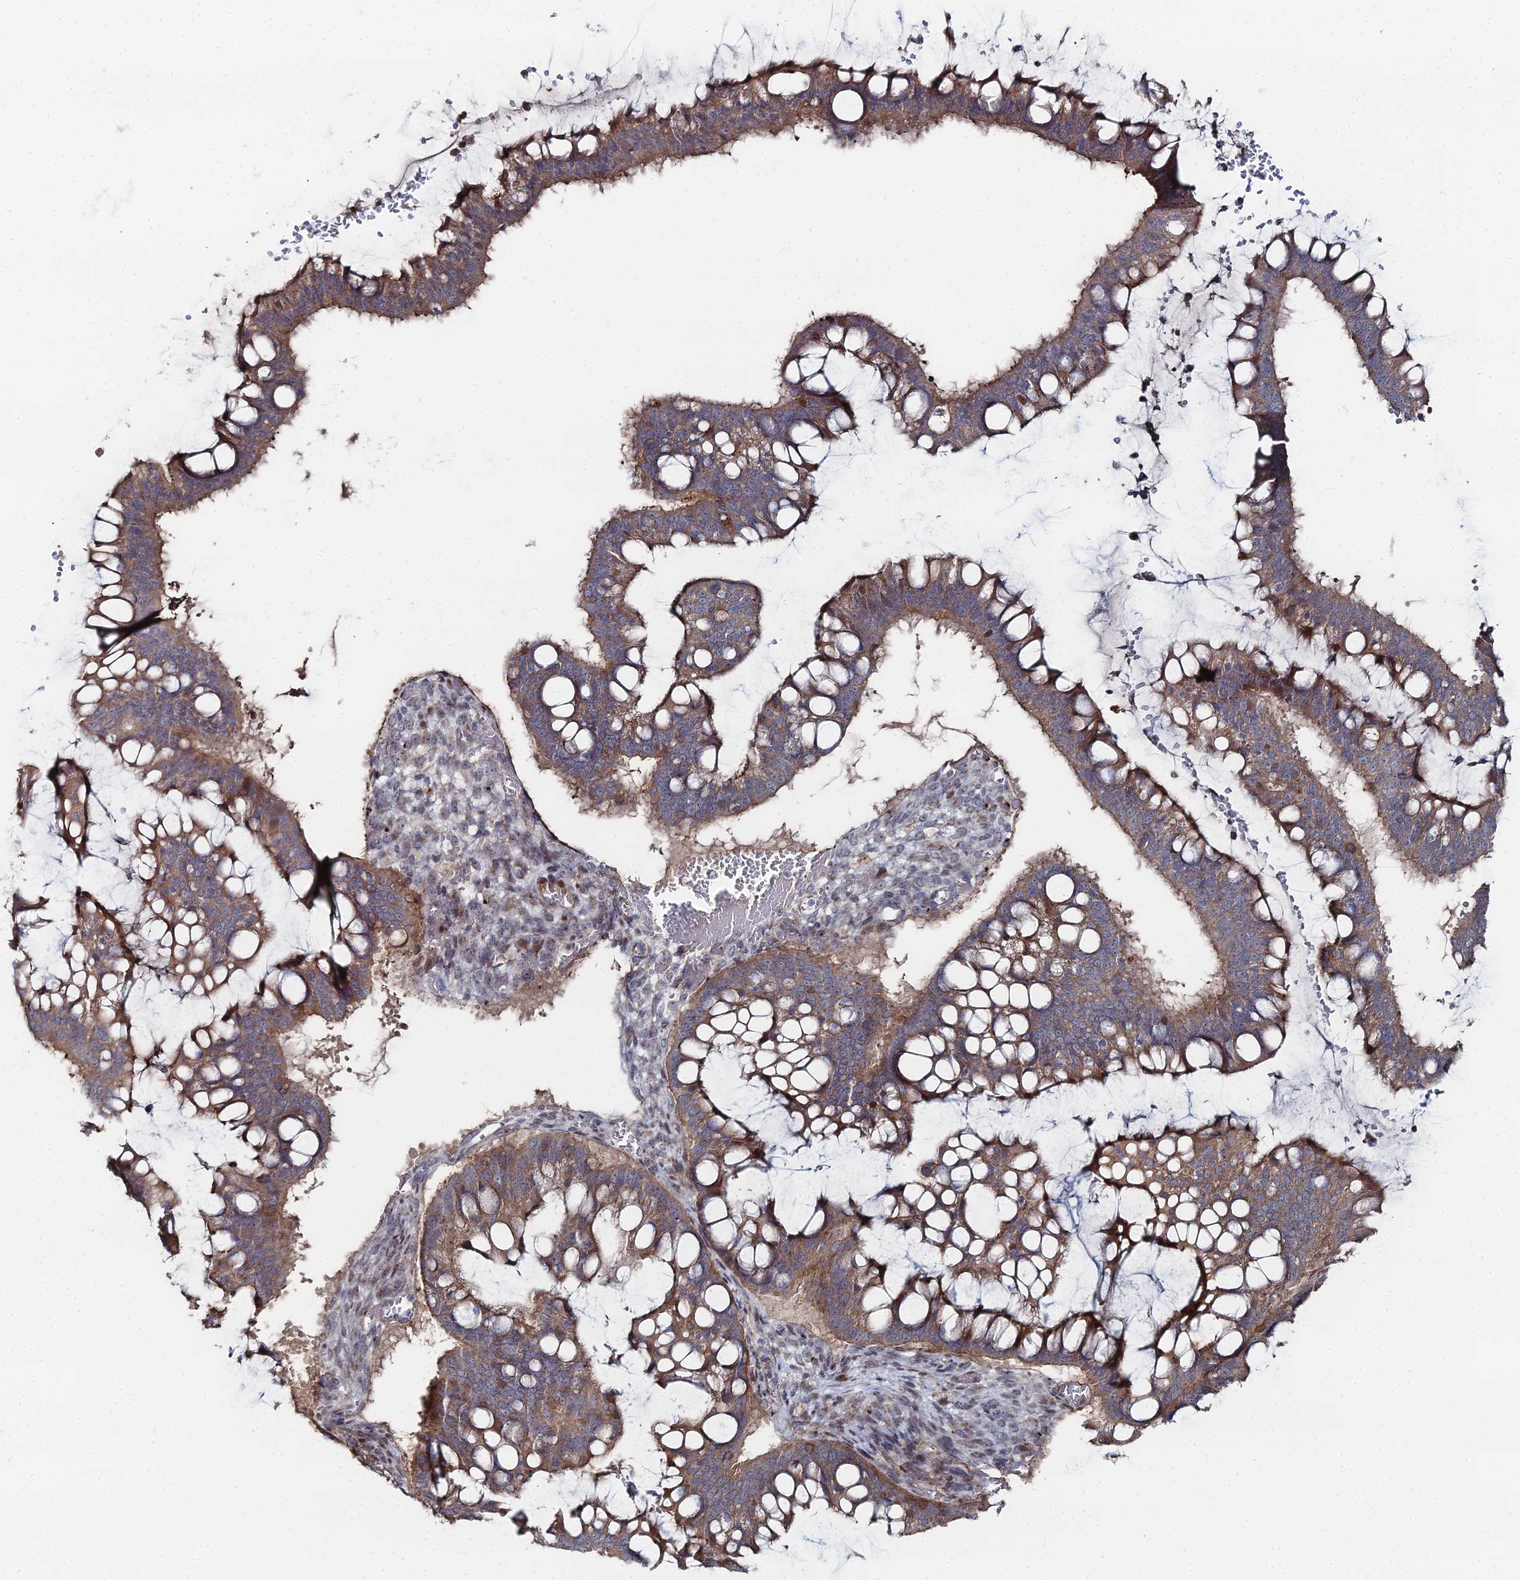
{"staining": {"intensity": "weak", "quantity": ">75%", "location": "cytoplasmic/membranous"}, "tissue": "ovarian cancer", "cell_type": "Tumor cells", "image_type": "cancer", "snomed": [{"axis": "morphology", "description": "Cystadenocarcinoma, mucinous, NOS"}, {"axis": "topography", "description": "Ovary"}], "caption": "The immunohistochemical stain highlights weak cytoplasmic/membranous positivity in tumor cells of ovarian cancer tissue. The protein is shown in brown color, while the nuclei are stained blue.", "gene": "SGMS1", "patient": {"sex": "female", "age": 73}}